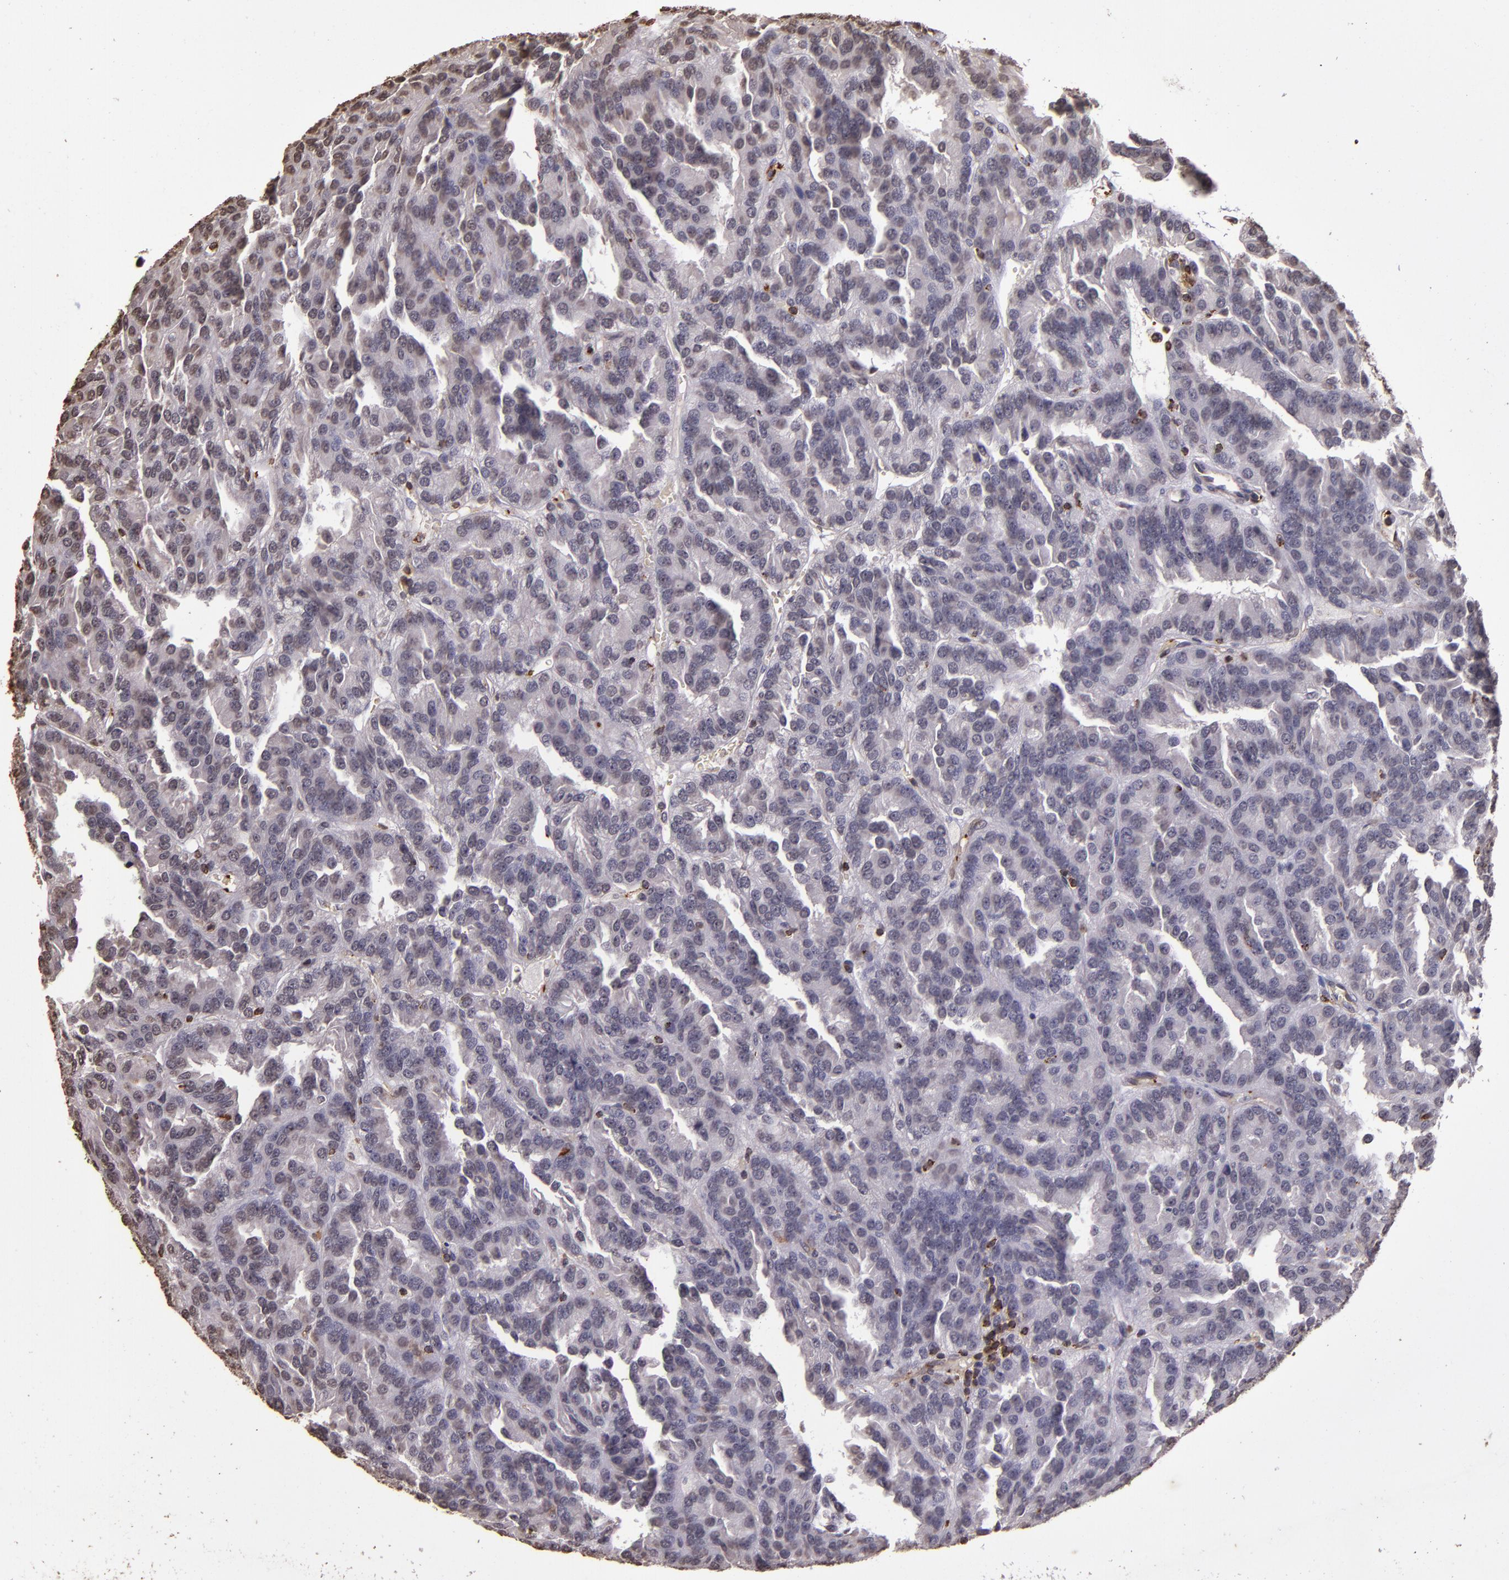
{"staining": {"intensity": "negative", "quantity": "none", "location": "none"}, "tissue": "renal cancer", "cell_type": "Tumor cells", "image_type": "cancer", "snomed": [{"axis": "morphology", "description": "Adenocarcinoma, NOS"}, {"axis": "topography", "description": "Kidney"}], "caption": "Renal adenocarcinoma was stained to show a protein in brown. There is no significant staining in tumor cells.", "gene": "SLC2A3", "patient": {"sex": "male", "age": 46}}